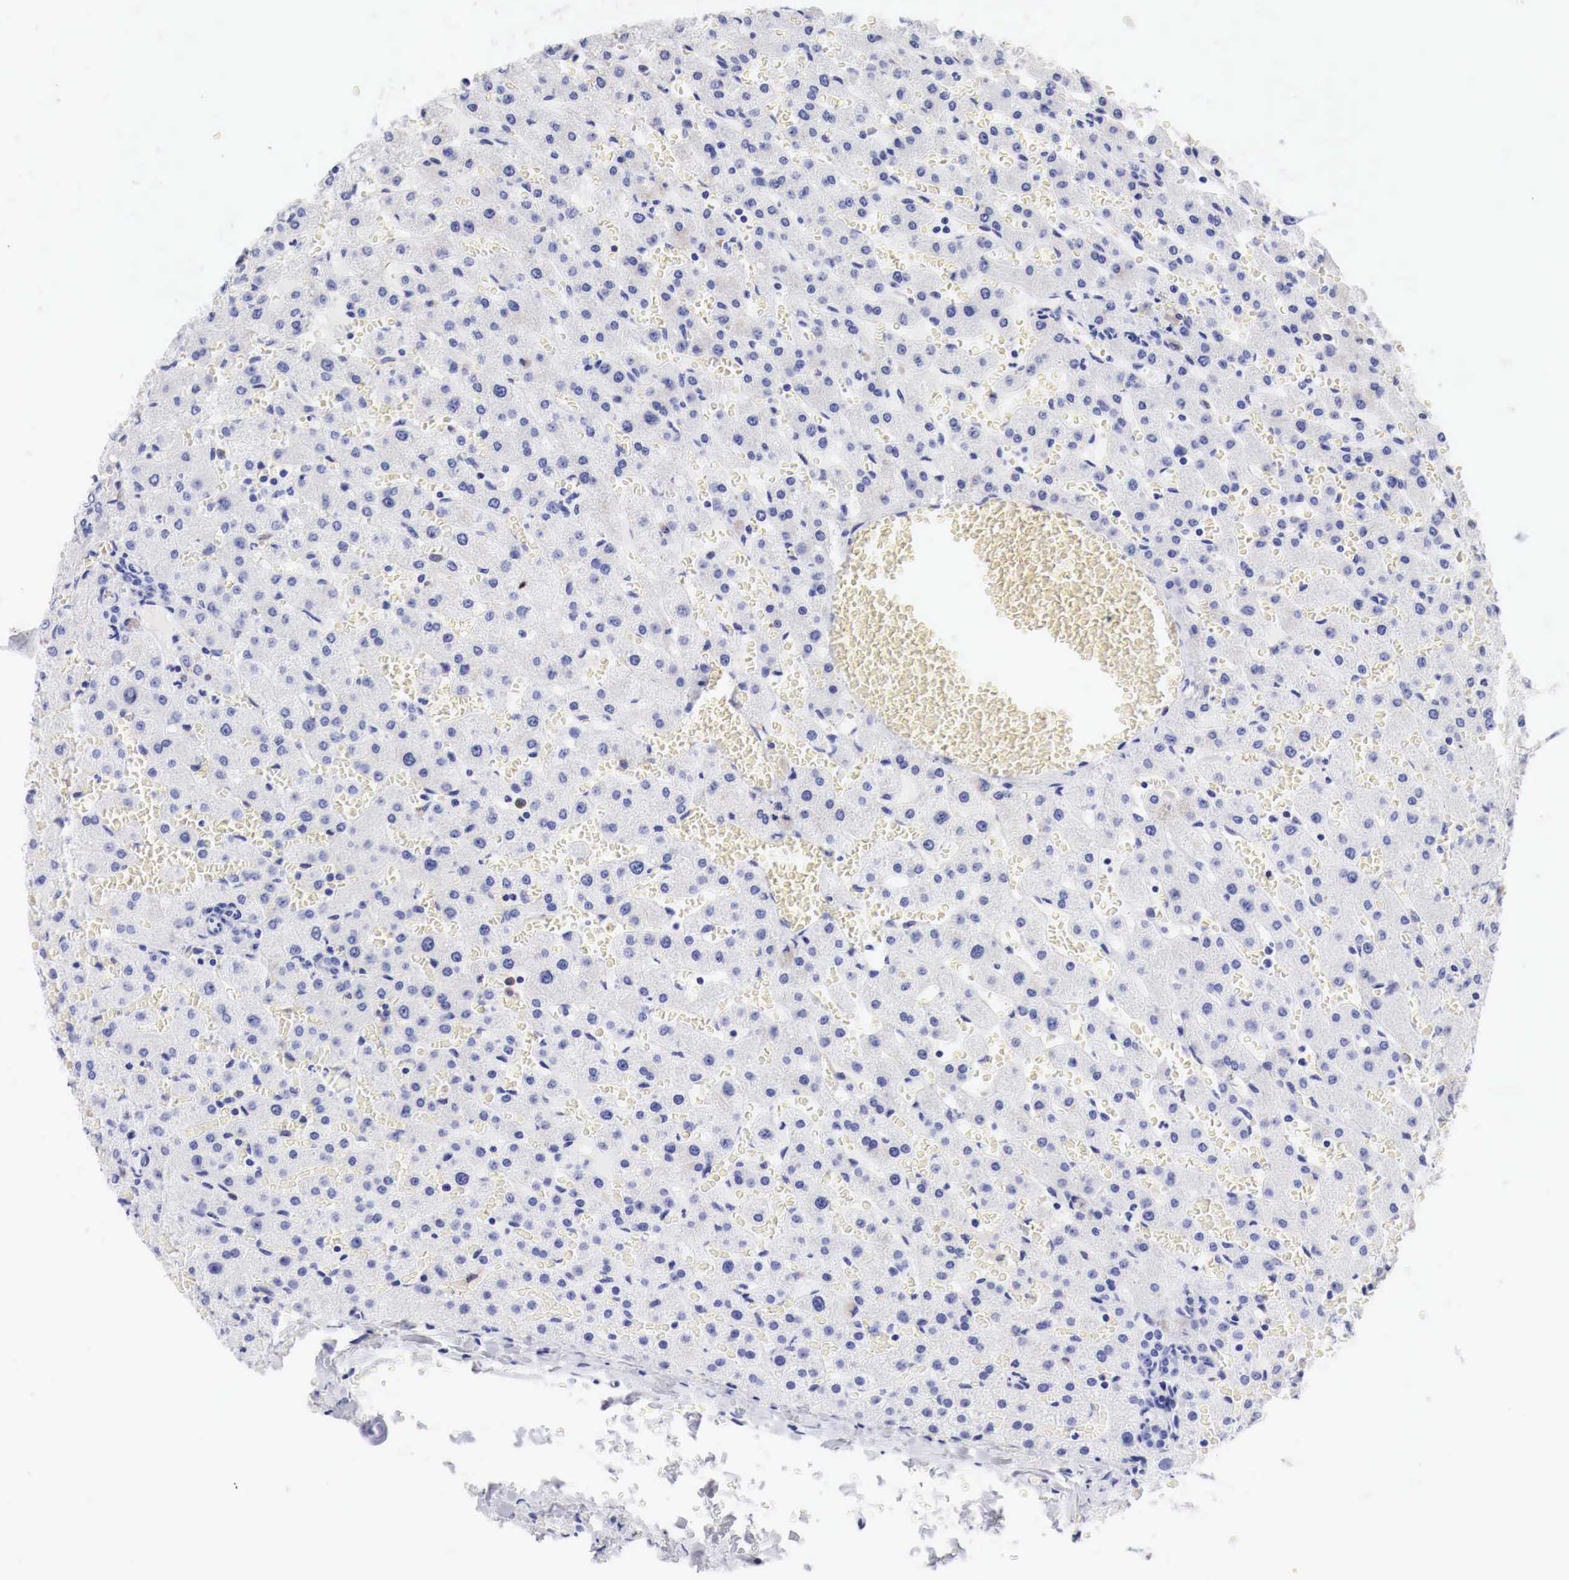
{"staining": {"intensity": "negative", "quantity": "none", "location": "none"}, "tissue": "liver", "cell_type": "Cholangiocytes", "image_type": "normal", "snomed": [{"axis": "morphology", "description": "Normal tissue, NOS"}, {"axis": "topography", "description": "Liver"}], "caption": "IHC of benign liver displays no positivity in cholangiocytes.", "gene": "CDKN2A", "patient": {"sex": "female", "age": 30}}